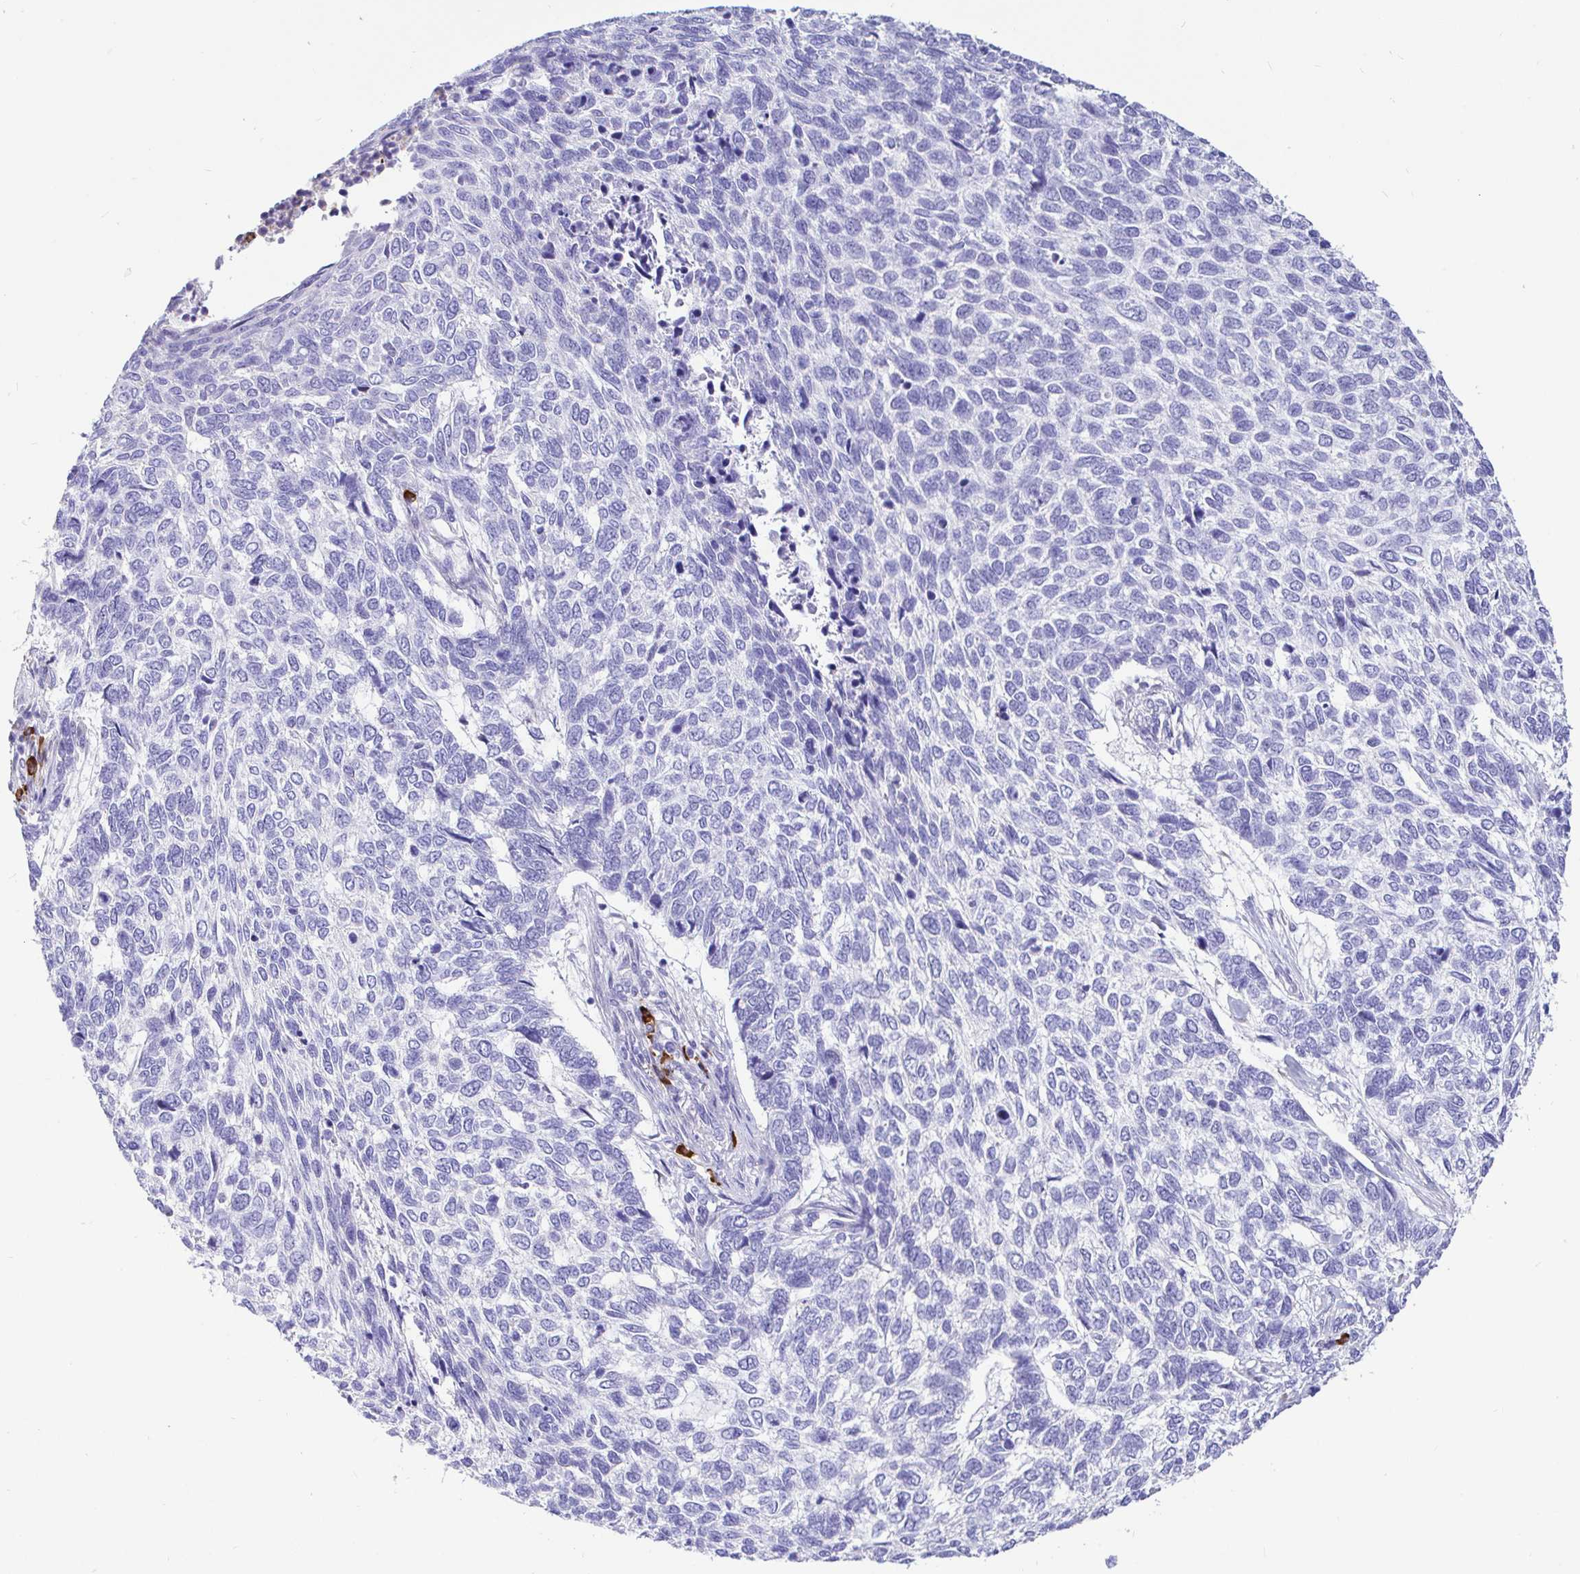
{"staining": {"intensity": "negative", "quantity": "none", "location": "none"}, "tissue": "skin cancer", "cell_type": "Tumor cells", "image_type": "cancer", "snomed": [{"axis": "morphology", "description": "Basal cell carcinoma"}, {"axis": "topography", "description": "Skin"}], "caption": "There is no significant staining in tumor cells of skin cancer (basal cell carcinoma). (DAB (3,3'-diaminobenzidine) IHC with hematoxylin counter stain).", "gene": "CCDC62", "patient": {"sex": "female", "age": 65}}